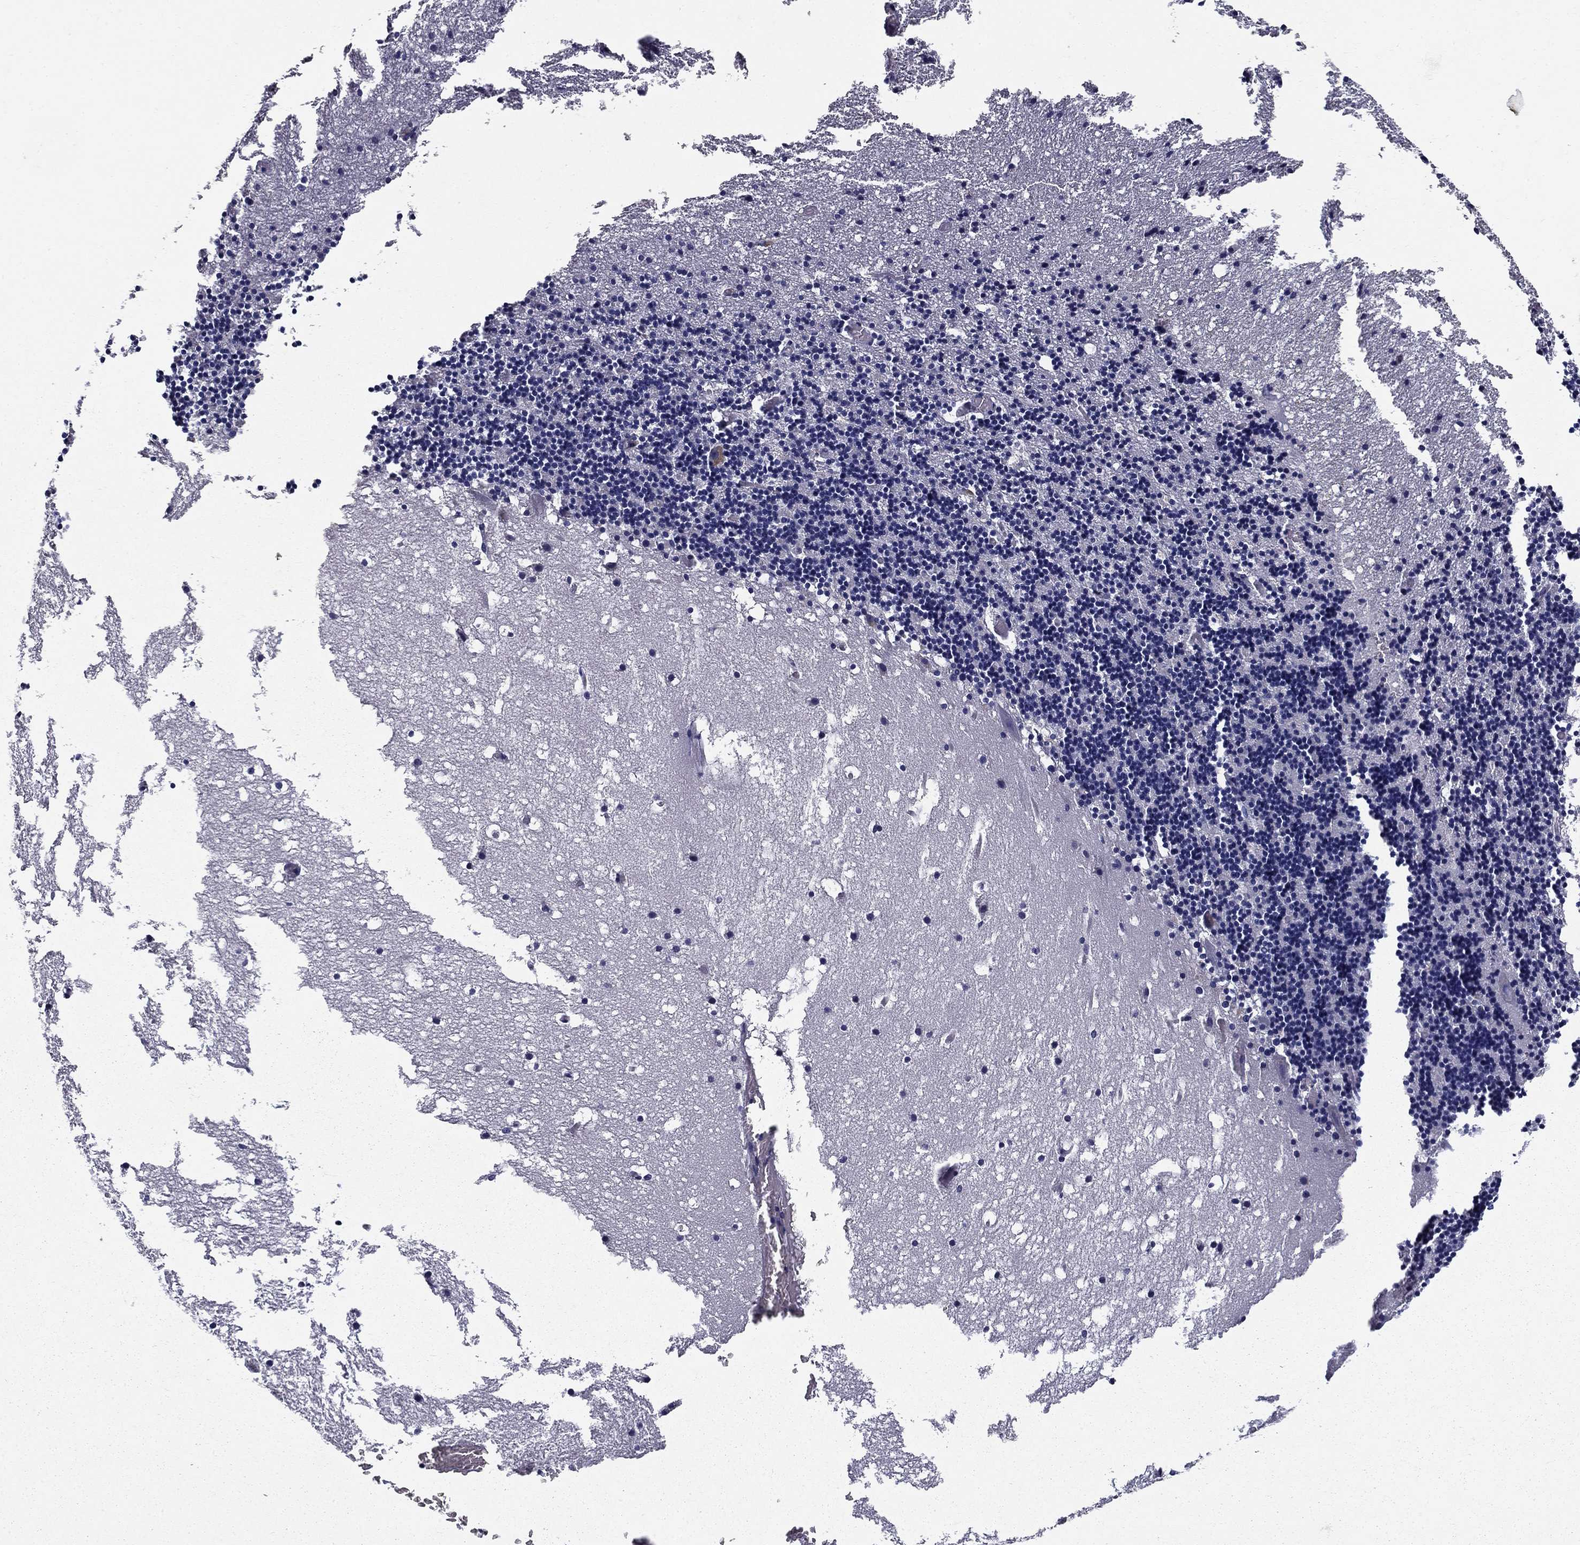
{"staining": {"intensity": "moderate", "quantity": "<25%", "location": "cytoplasmic/membranous"}, "tissue": "cerebellum", "cell_type": "Cells in granular layer", "image_type": "normal", "snomed": [{"axis": "morphology", "description": "Normal tissue, NOS"}, {"axis": "topography", "description": "Cerebellum"}], "caption": "Protein analysis of benign cerebellum demonstrates moderate cytoplasmic/membranous staining in approximately <25% of cells in granular layer. The staining was performed using DAB (3,3'-diaminobenzidine) to visualize the protein expression in brown, while the nuclei were stained in blue with hematoxylin (Magnification: 20x).", "gene": "SLC2A13", "patient": {"sex": "male", "age": 37}}